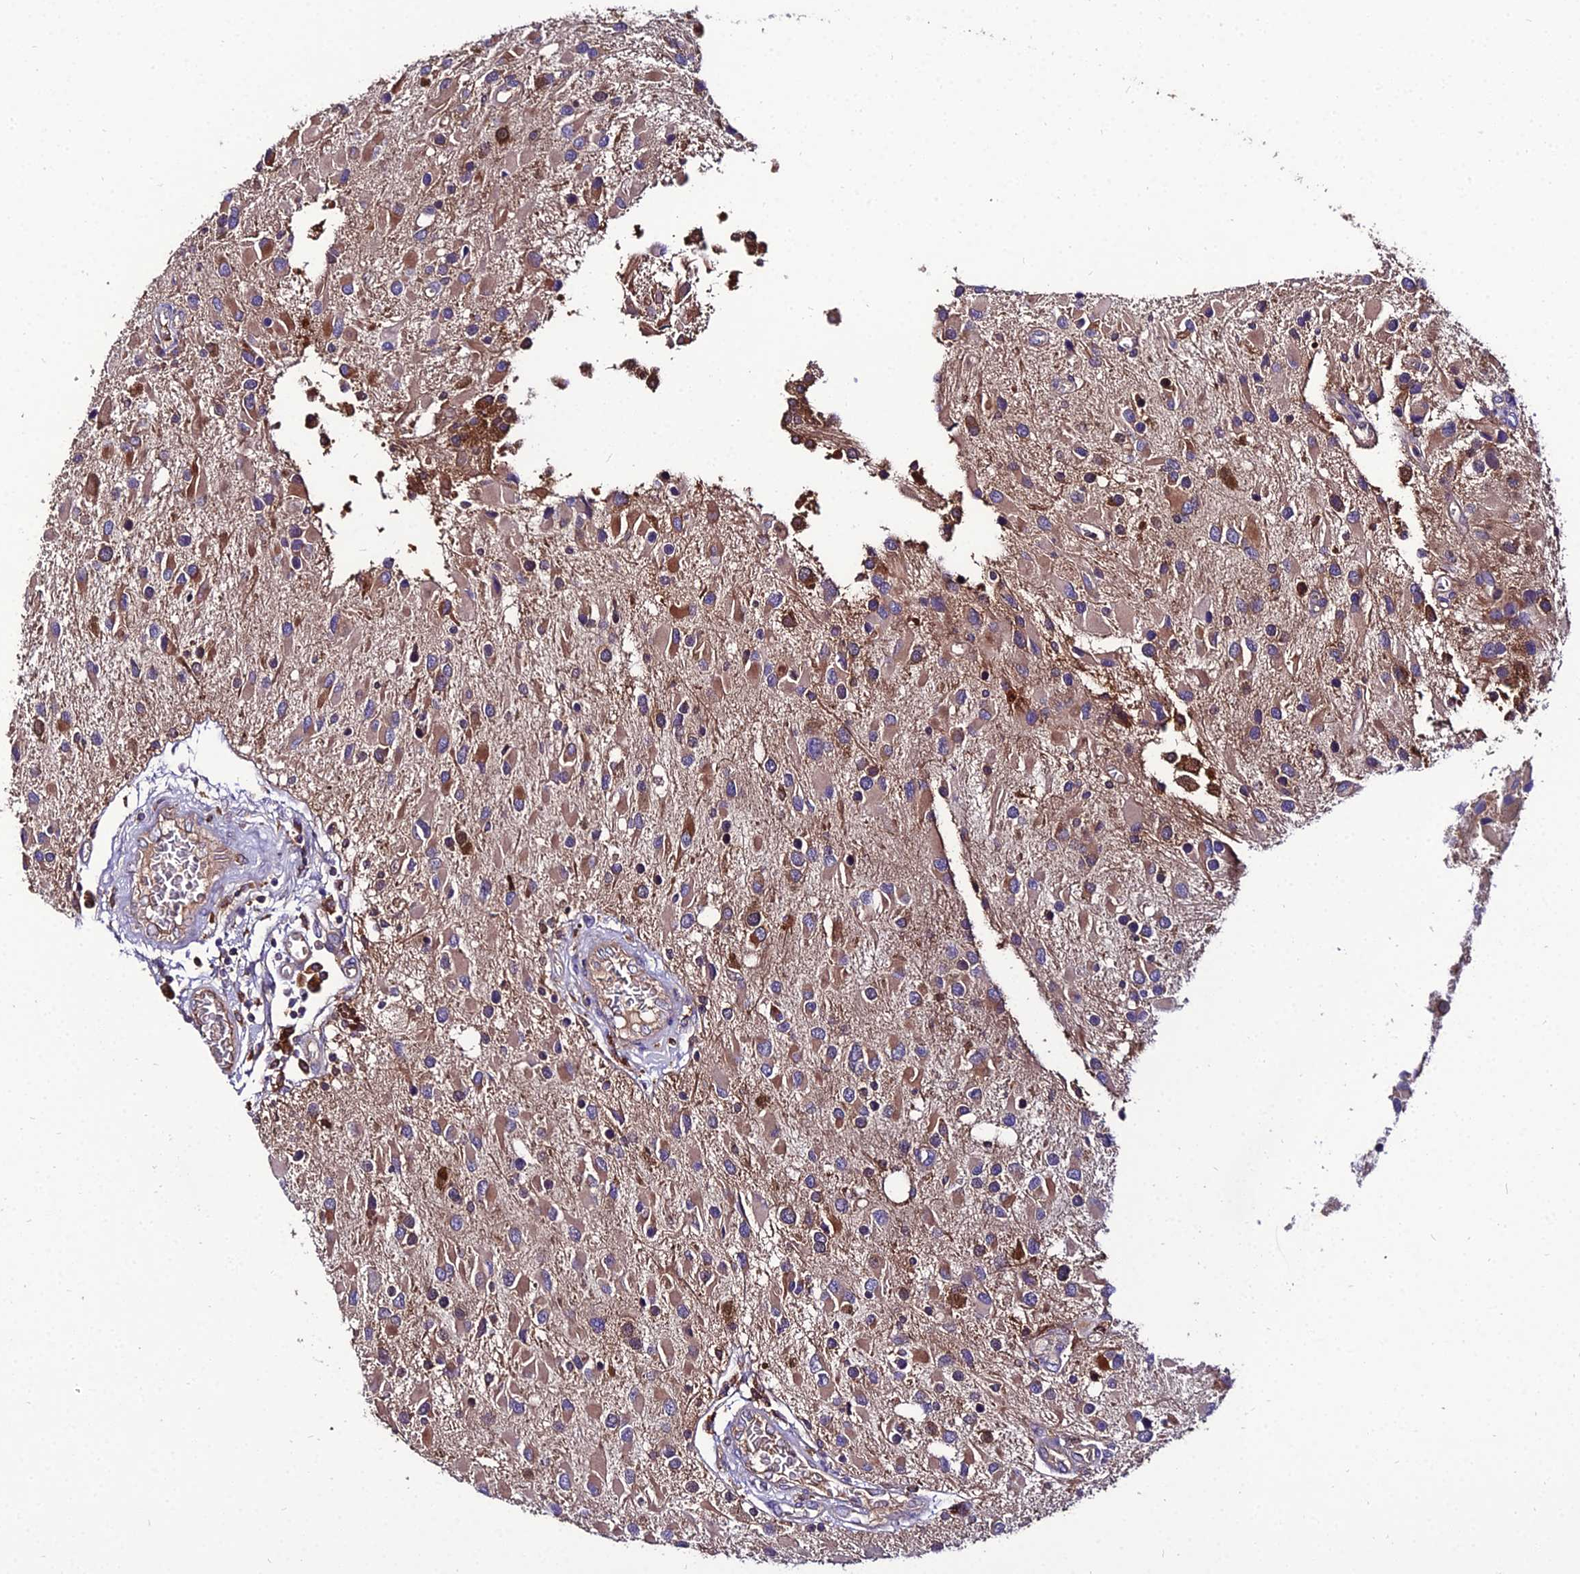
{"staining": {"intensity": "moderate", "quantity": "<25%", "location": "cytoplasmic/membranous"}, "tissue": "glioma", "cell_type": "Tumor cells", "image_type": "cancer", "snomed": [{"axis": "morphology", "description": "Glioma, malignant, High grade"}, {"axis": "topography", "description": "Brain"}], "caption": "Moderate cytoplasmic/membranous staining for a protein is seen in about <25% of tumor cells of malignant glioma (high-grade) using immunohistochemistry.", "gene": "C2orf69", "patient": {"sex": "male", "age": 53}}